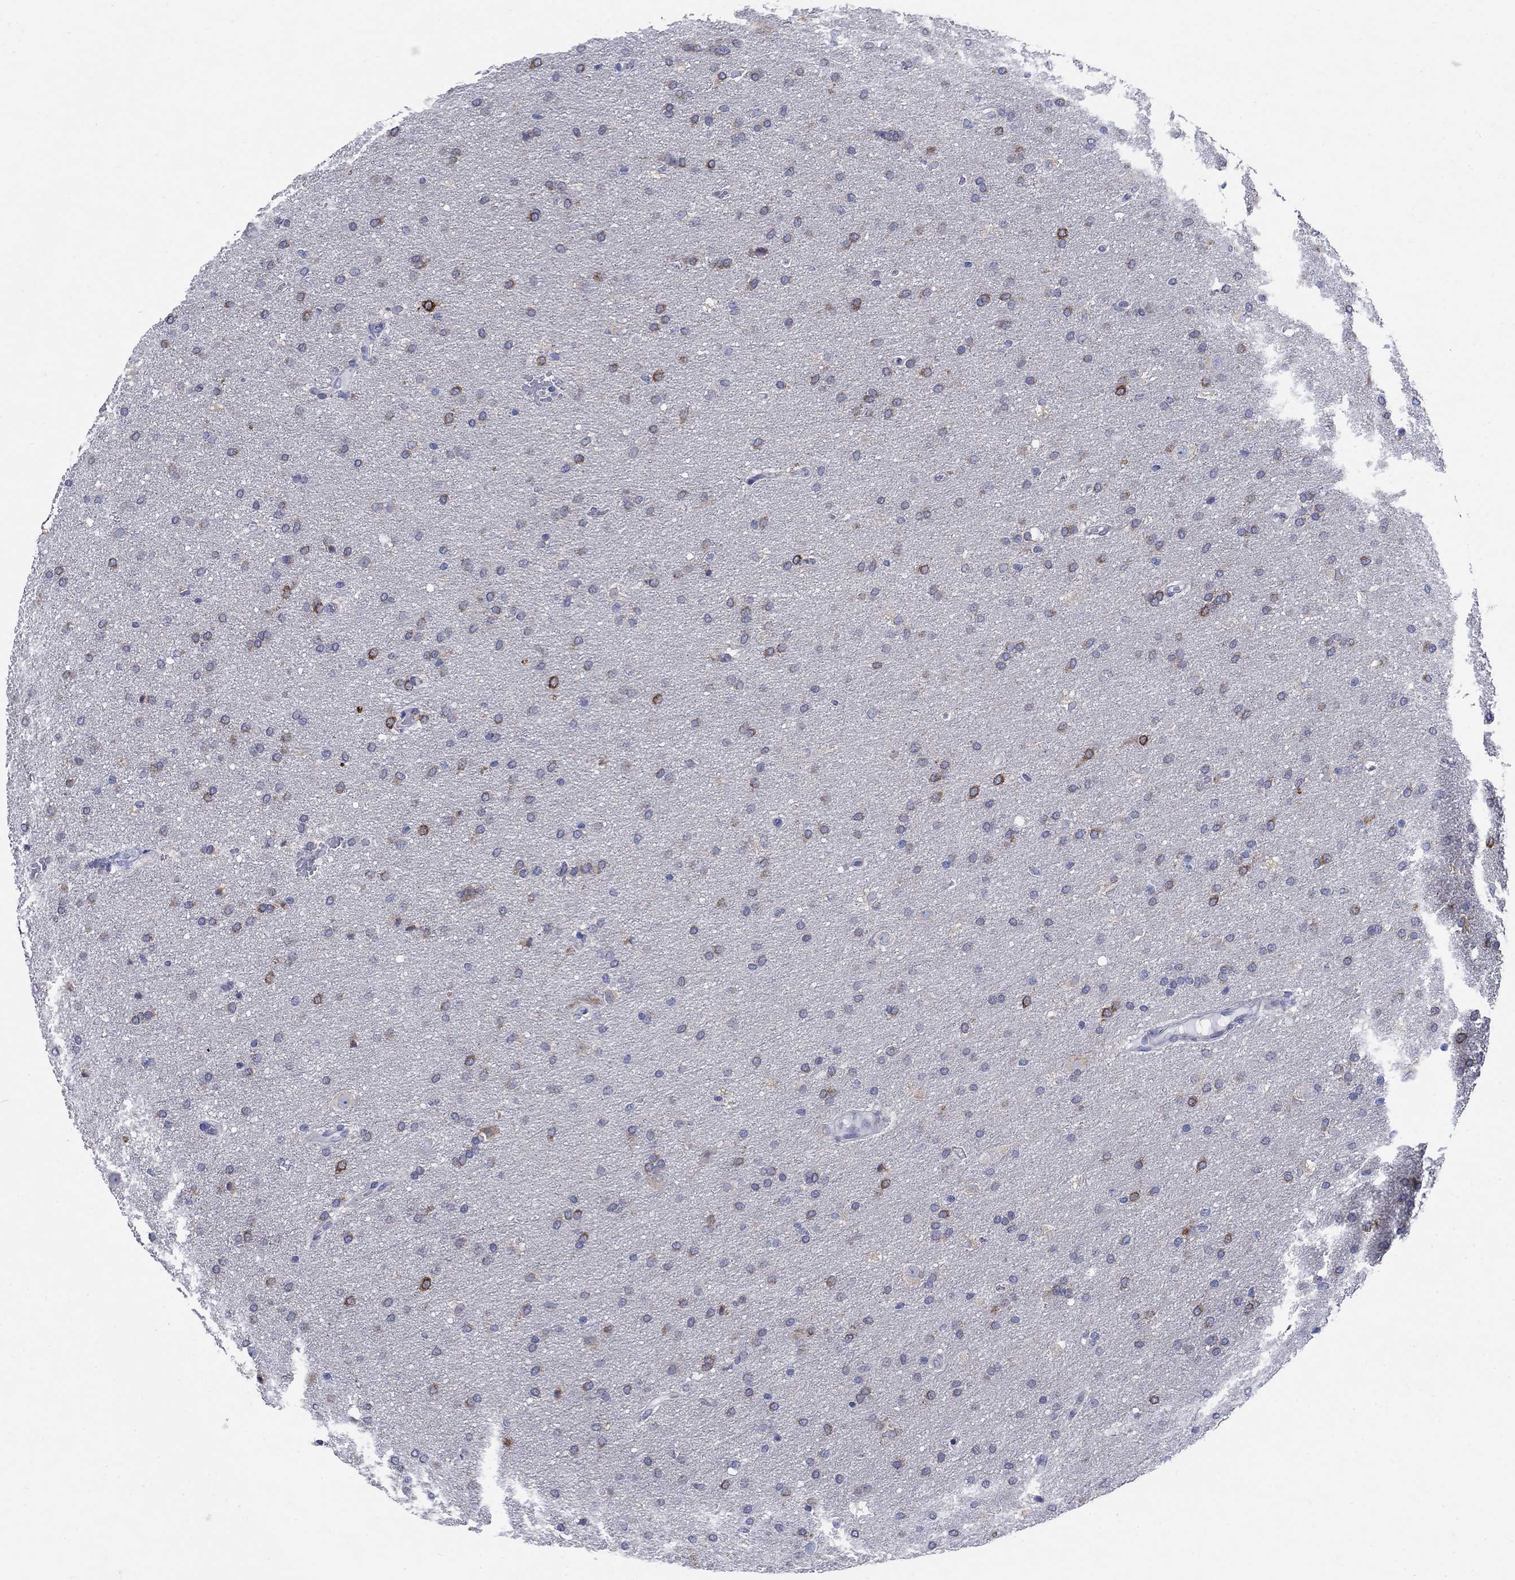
{"staining": {"intensity": "strong", "quantity": "<25%", "location": "cytoplasmic/membranous"}, "tissue": "glioma", "cell_type": "Tumor cells", "image_type": "cancer", "snomed": [{"axis": "morphology", "description": "Glioma, malignant, Low grade"}, {"axis": "topography", "description": "Brain"}], "caption": "Brown immunohistochemical staining in glioma exhibits strong cytoplasmic/membranous staining in approximately <25% of tumor cells.", "gene": "SCCPDH", "patient": {"sex": "female", "age": 37}}